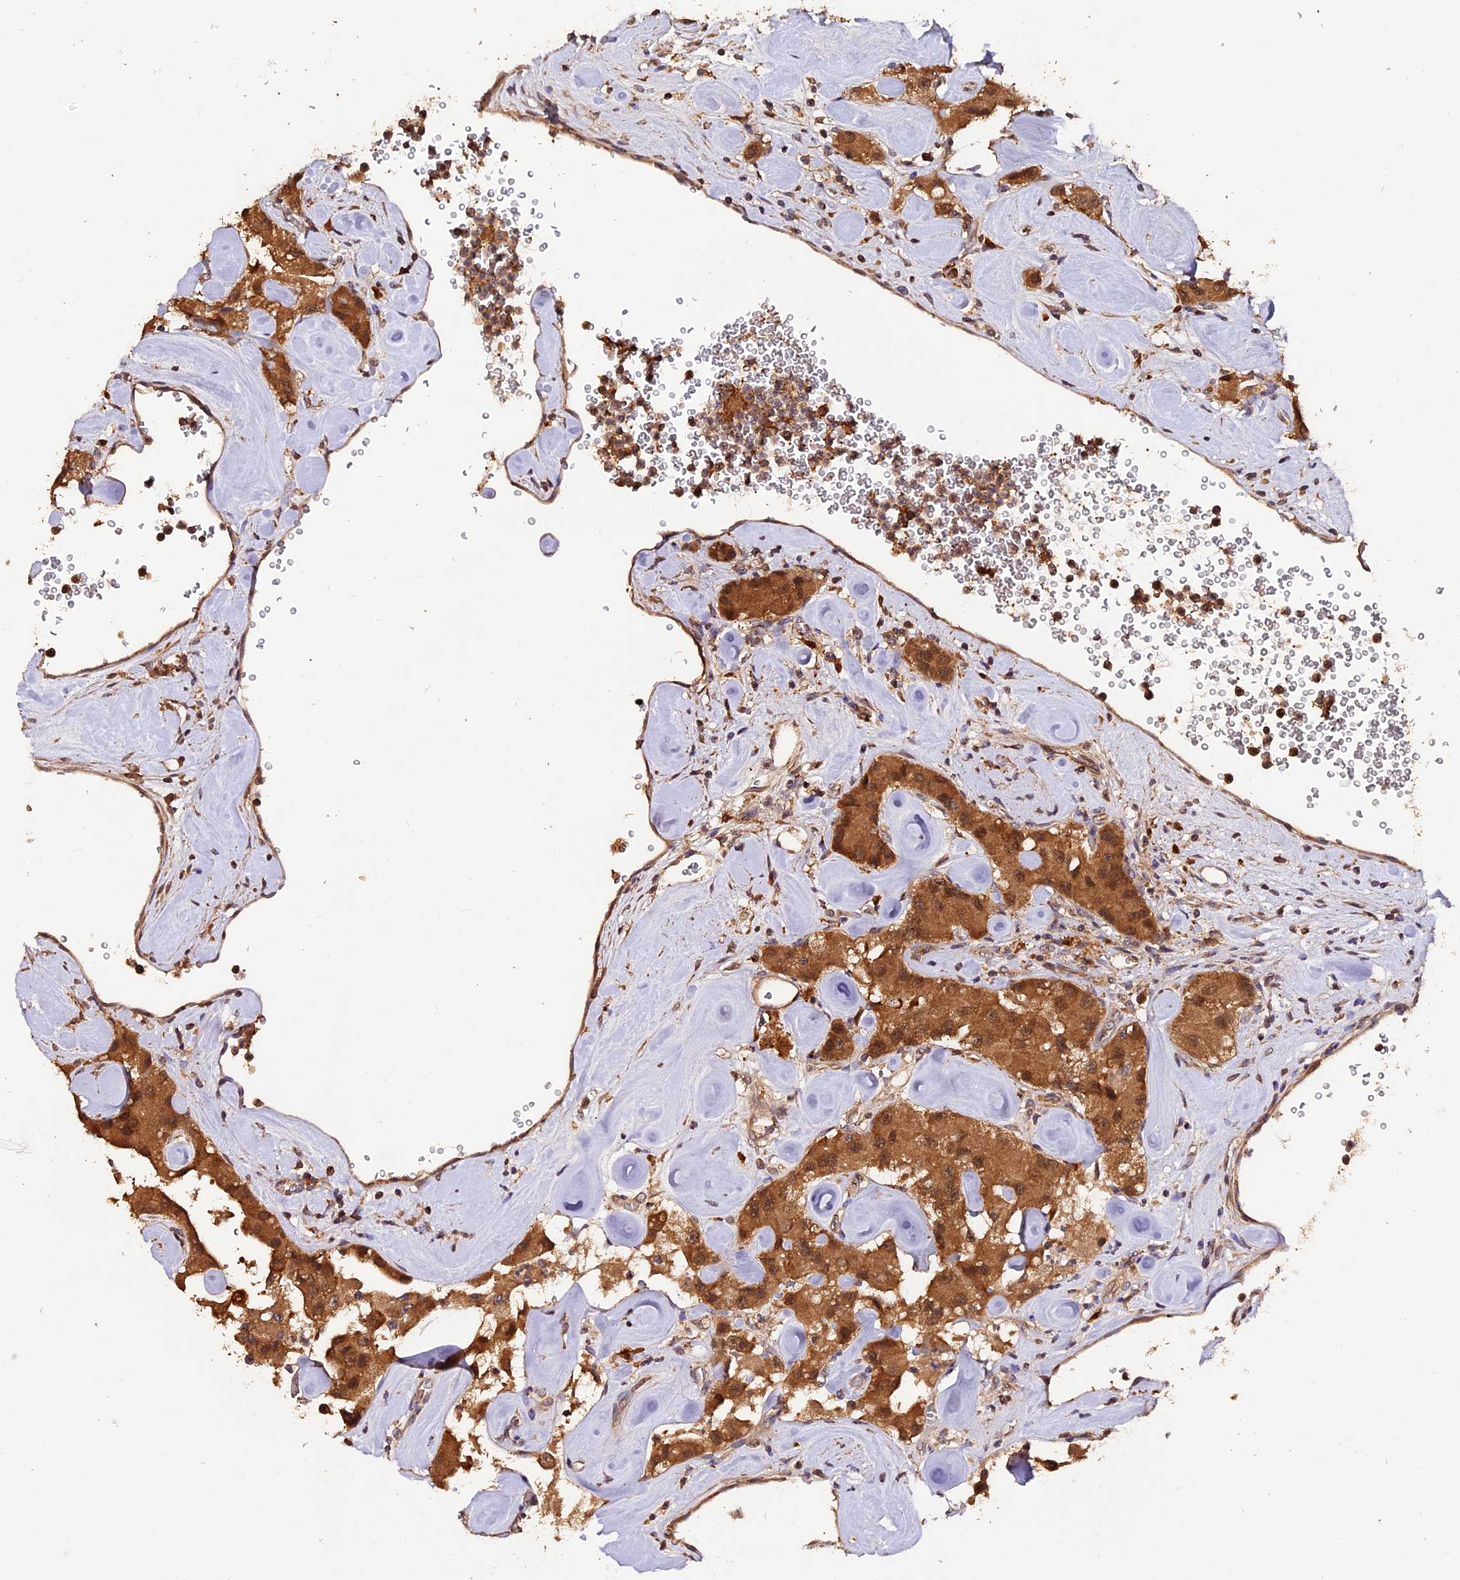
{"staining": {"intensity": "strong", "quantity": ">75%", "location": "cytoplasmic/membranous"}, "tissue": "carcinoid", "cell_type": "Tumor cells", "image_type": "cancer", "snomed": [{"axis": "morphology", "description": "Carcinoid, malignant, NOS"}, {"axis": "topography", "description": "Pancreas"}], "caption": "Malignant carcinoid stained with immunohistochemistry (IHC) demonstrates strong cytoplasmic/membranous positivity in about >75% of tumor cells.", "gene": "TRMT1", "patient": {"sex": "male", "age": 41}}